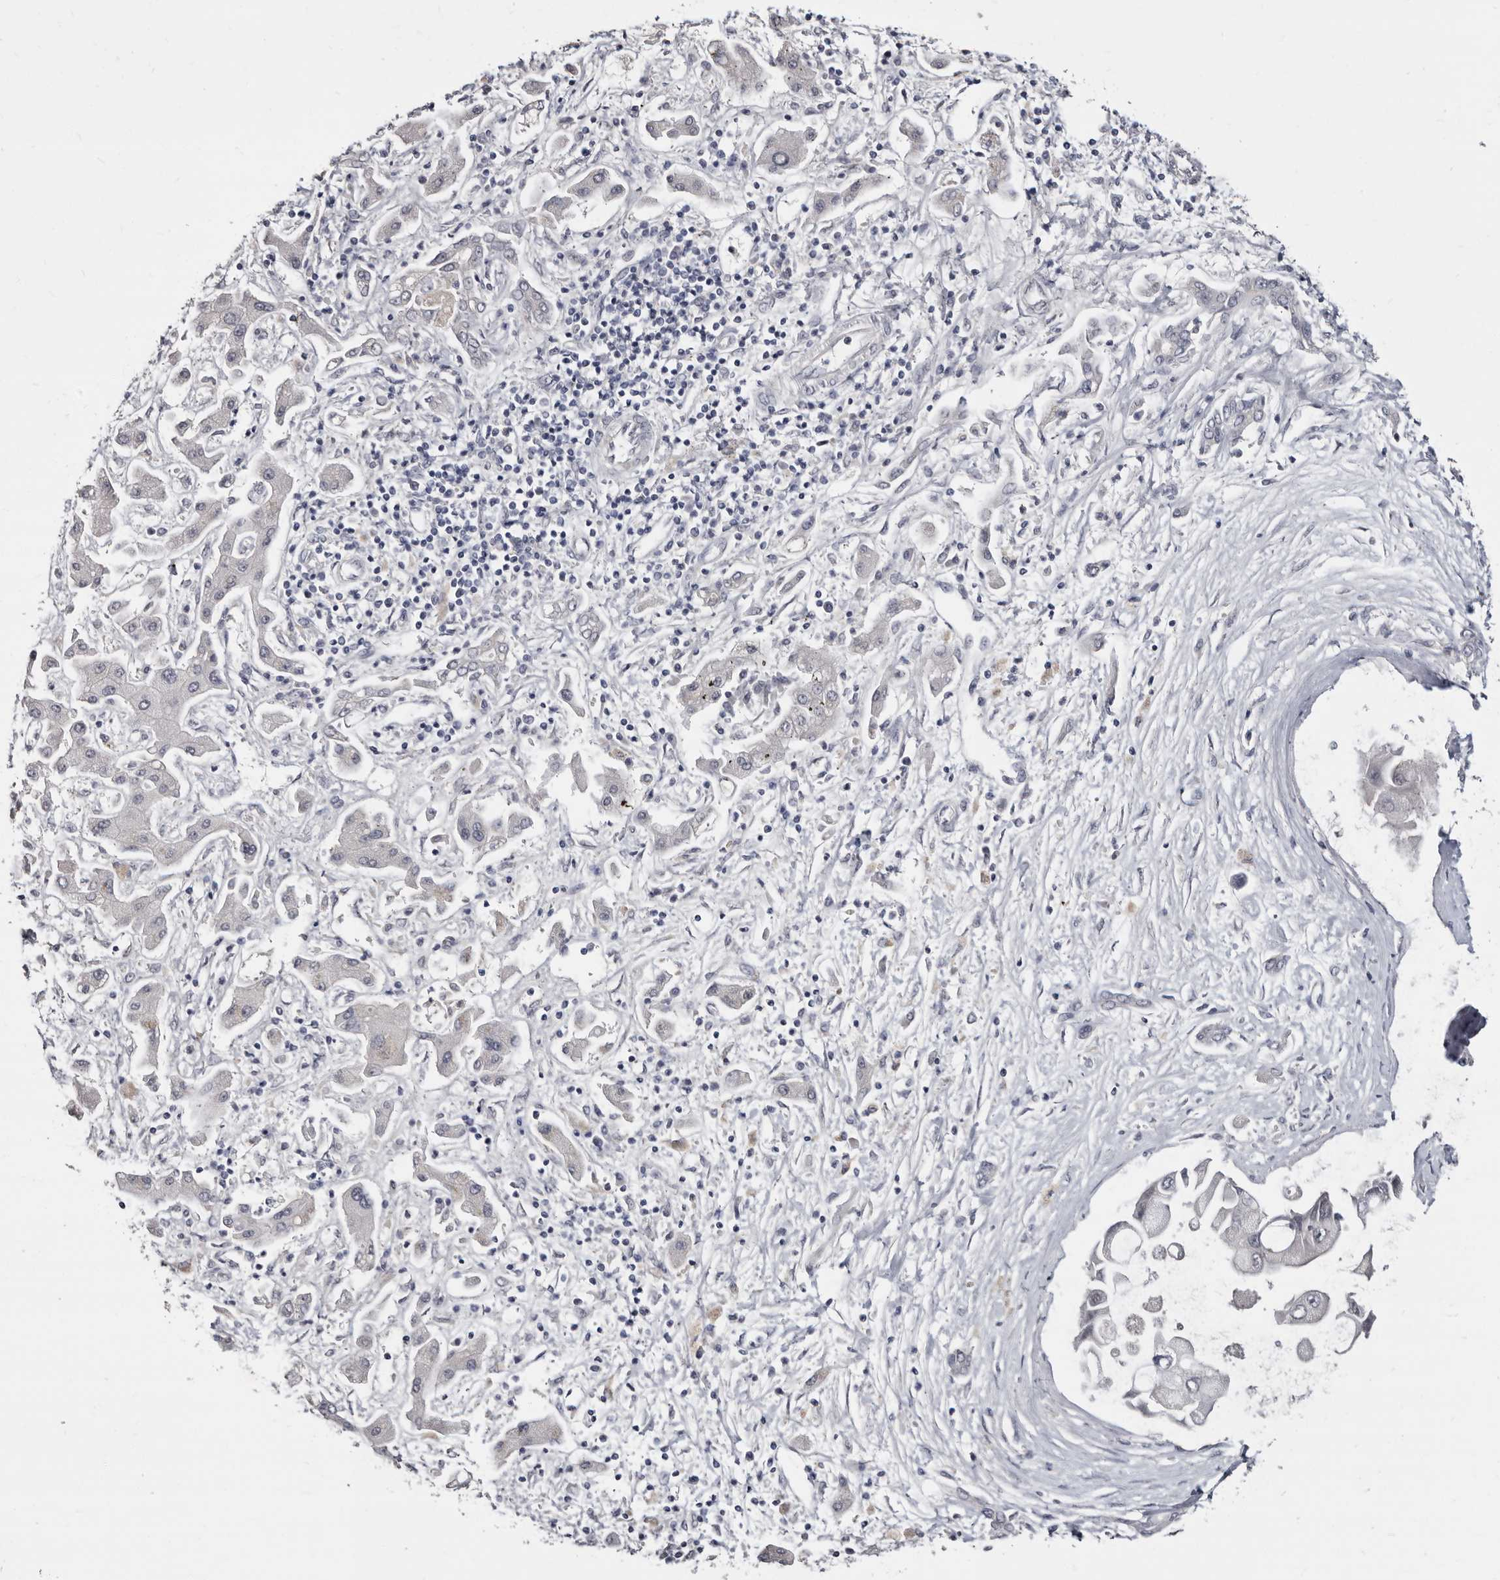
{"staining": {"intensity": "negative", "quantity": "none", "location": "none"}, "tissue": "liver cancer", "cell_type": "Tumor cells", "image_type": "cancer", "snomed": [{"axis": "morphology", "description": "Cholangiocarcinoma"}, {"axis": "topography", "description": "Liver"}], "caption": "IHC of human liver cancer exhibits no positivity in tumor cells. (DAB immunohistochemistry with hematoxylin counter stain).", "gene": "KLHL4", "patient": {"sex": "male", "age": 50}}